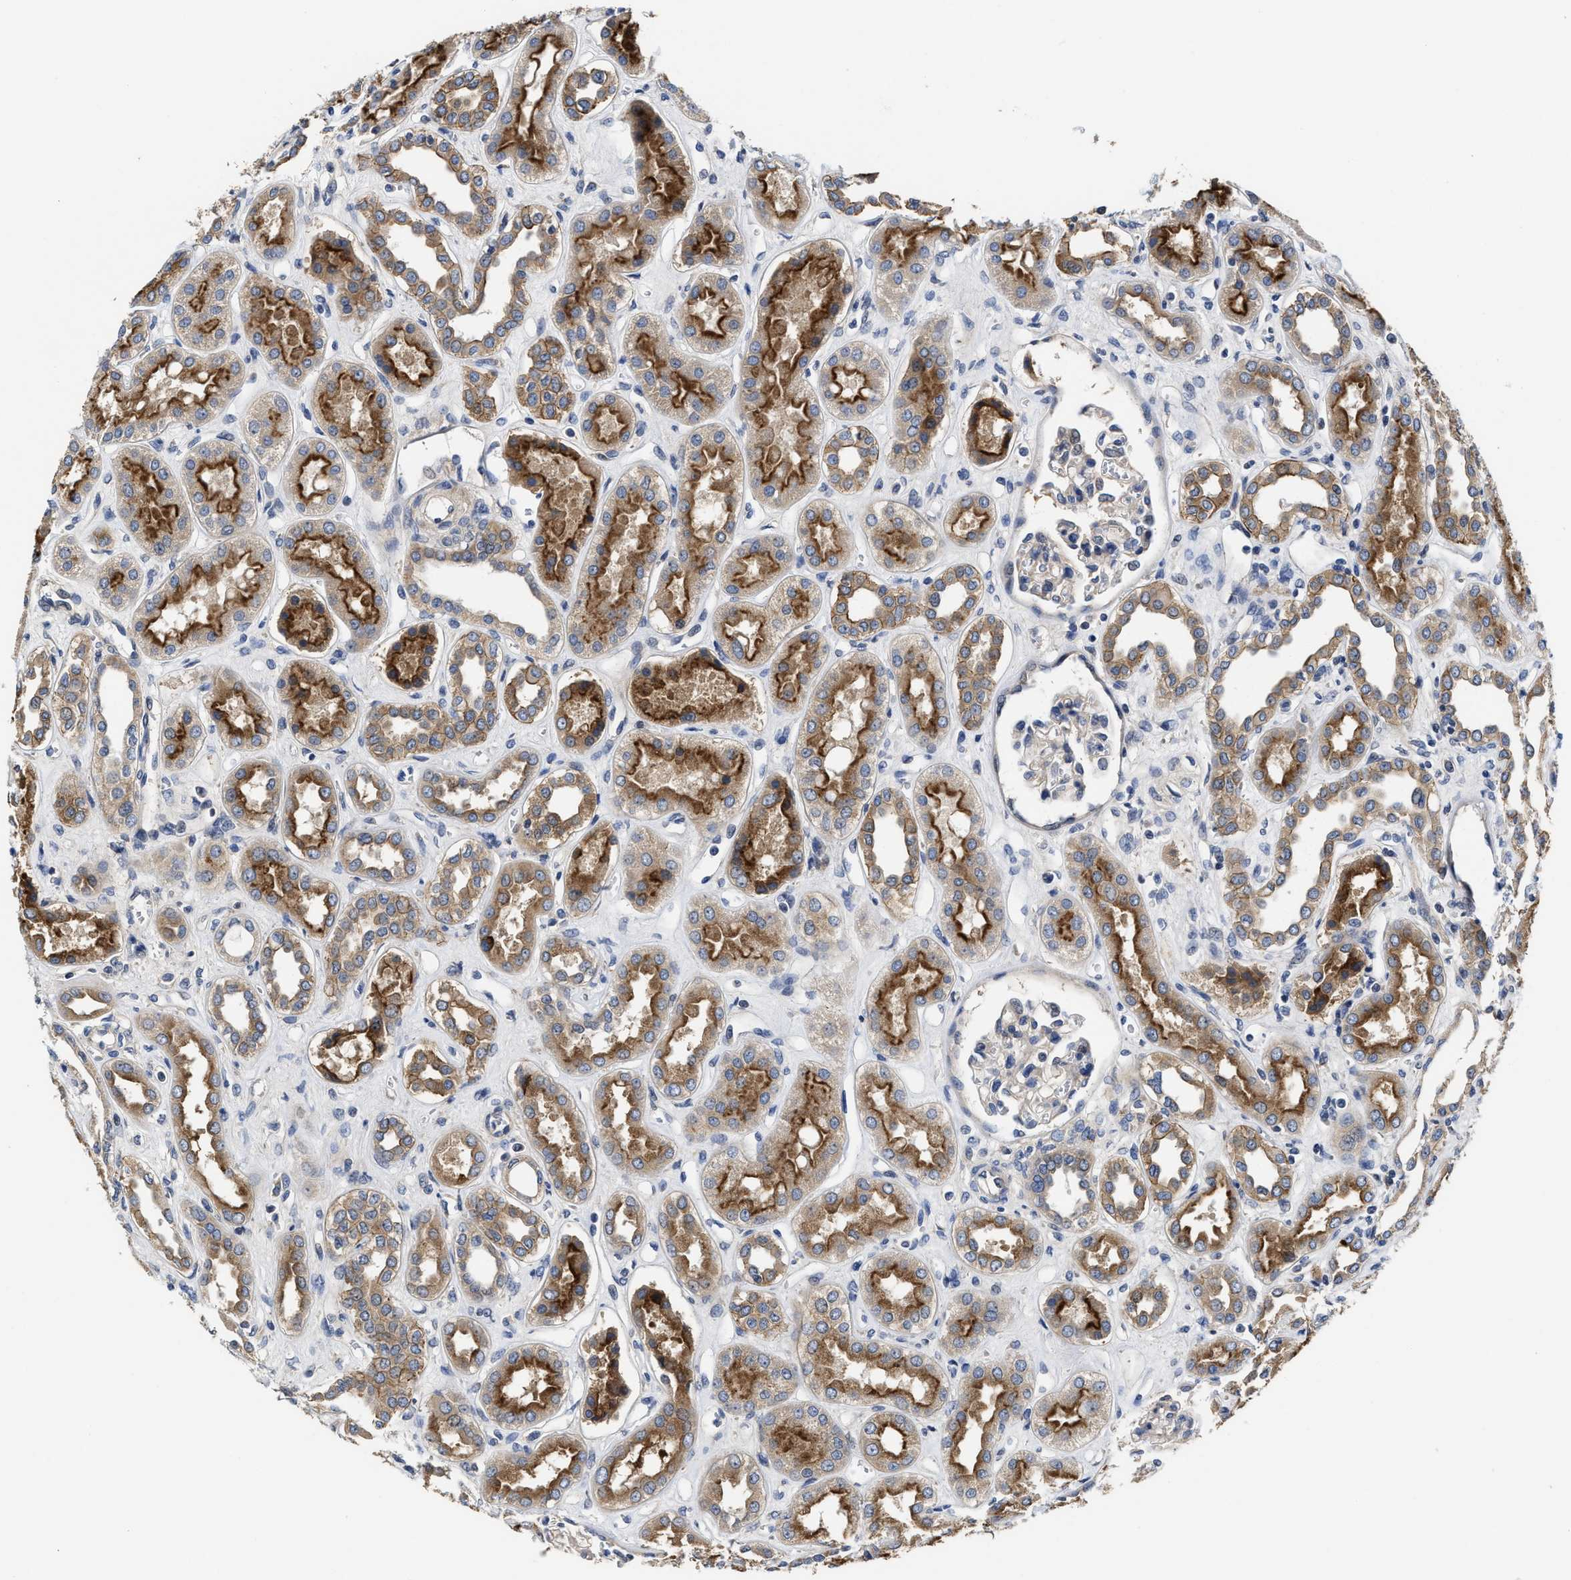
{"staining": {"intensity": "weak", "quantity": "25%-75%", "location": "cytoplasmic/membranous"}, "tissue": "kidney", "cell_type": "Cells in glomeruli", "image_type": "normal", "snomed": [{"axis": "morphology", "description": "Normal tissue, NOS"}, {"axis": "topography", "description": "Kidney"}], "caption": "Benign kidney displays weak cytoplasmic/membranous expression in approximately 25%-75% of cells in glomeruli (Brightfield microscopy of DAB IHC at high magnification)..", "gene": "TRAF6", "patient": {"sex": "male", "age": 59}}